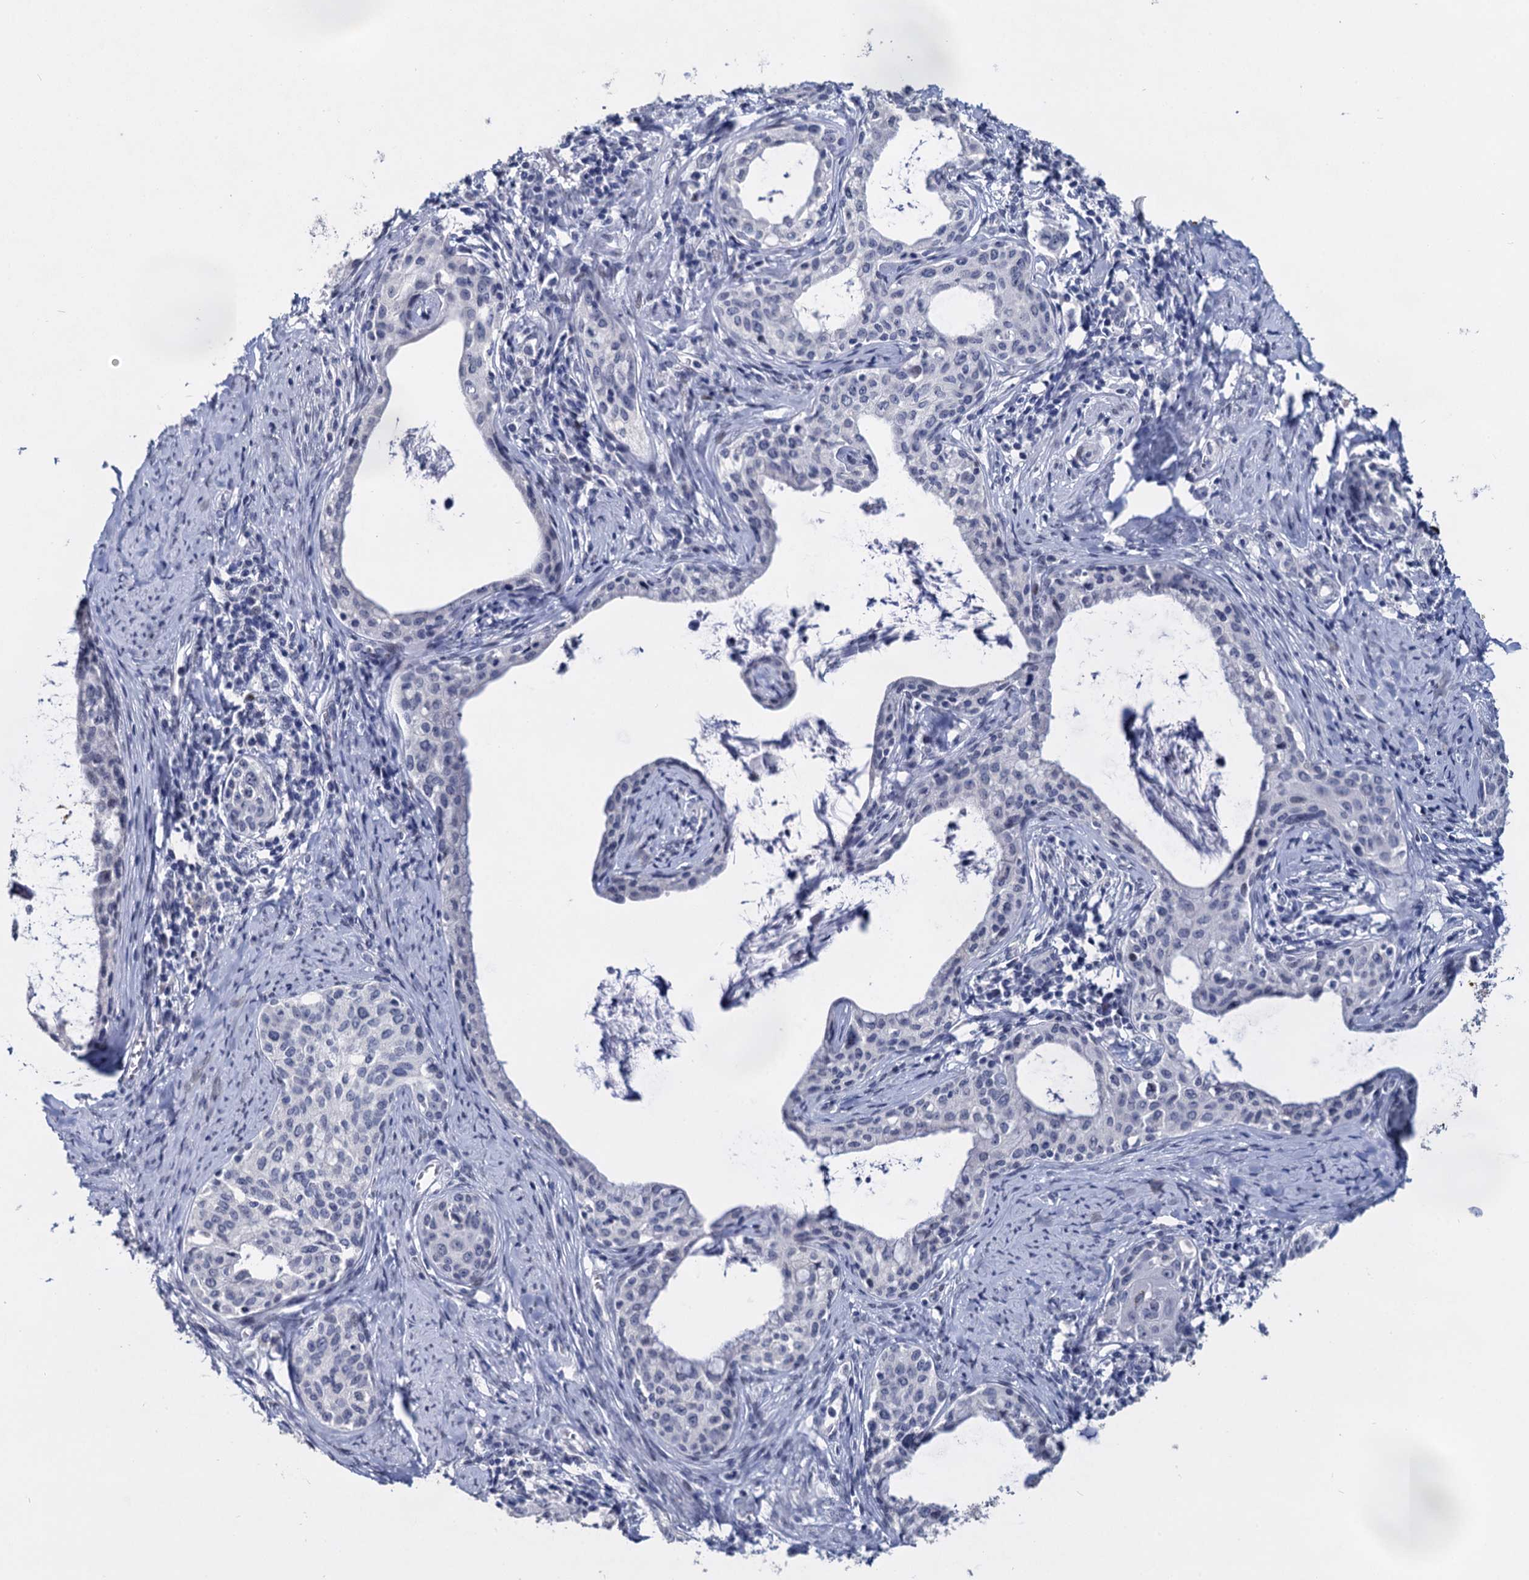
{"staining": {"intensity": "negative", "quantity": "none", "location": "none"}, "tissue": "cervical cancer", "cell_type": "Tumor cells", "image_type": "cancer", "snomed": [{"axis": "morphology", "description": "Squamous cell carcinoma, NOS"}, {"axis": "morphology", "description": "Adenocarcinoma, NOS"}, {"axis": "topography", "description": "Cervix"}], "caption": "Immunohistochemistry image of human squamous cell carcinoma (cervical) stained for a protein (brown), which displays no expression in tumor cells.", "gene": "MAGEA4", "patient": {"sex": "female", "age": 52}}